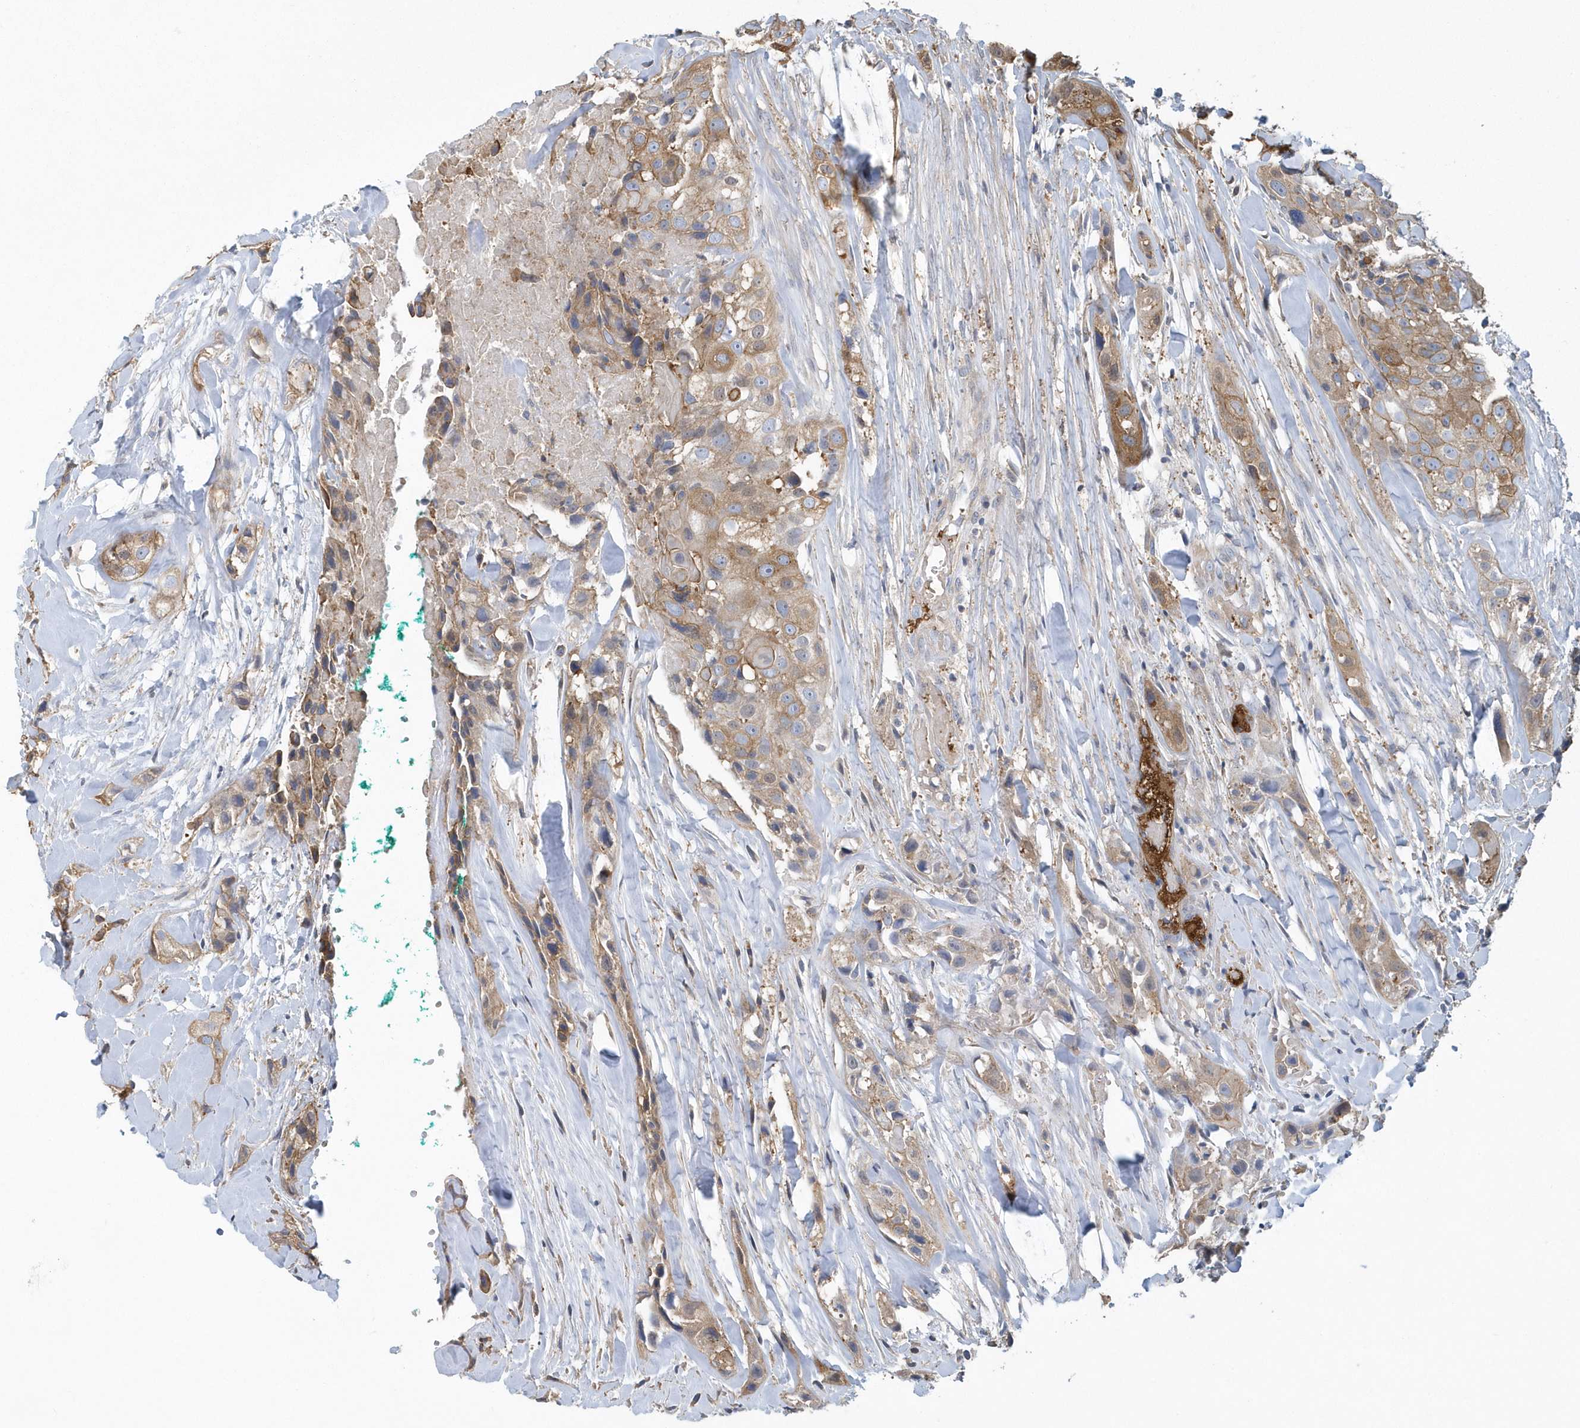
{"staining": {"intensity": "moderate", "quantity": ">75%", "location": "cytoplasmic/membranous"}, "tissue": "head and neck cancer", "cell_type": "Tumor cells", "image_type": "cancer", "snomed": [{"axis": "morphology", "description": "Normal tissue, NOS"}, {"axis": "morphology", "description": "Squamous cell carcinoma, NOS"}, {"axis": "topography", "description": "Skeletal muscle"}, {"axis": "topography", "description": "Head-Neck"}], "caption": "About >75% of tumor cells in head and neck cancer (squamous cell carcinoma) exhibit moderate cytoplasmic/membranous protein staining as visualized by brown immunohistochemical staining.", "gene": "ARAP2", "patient": {"sex": "male", "age": 51}}